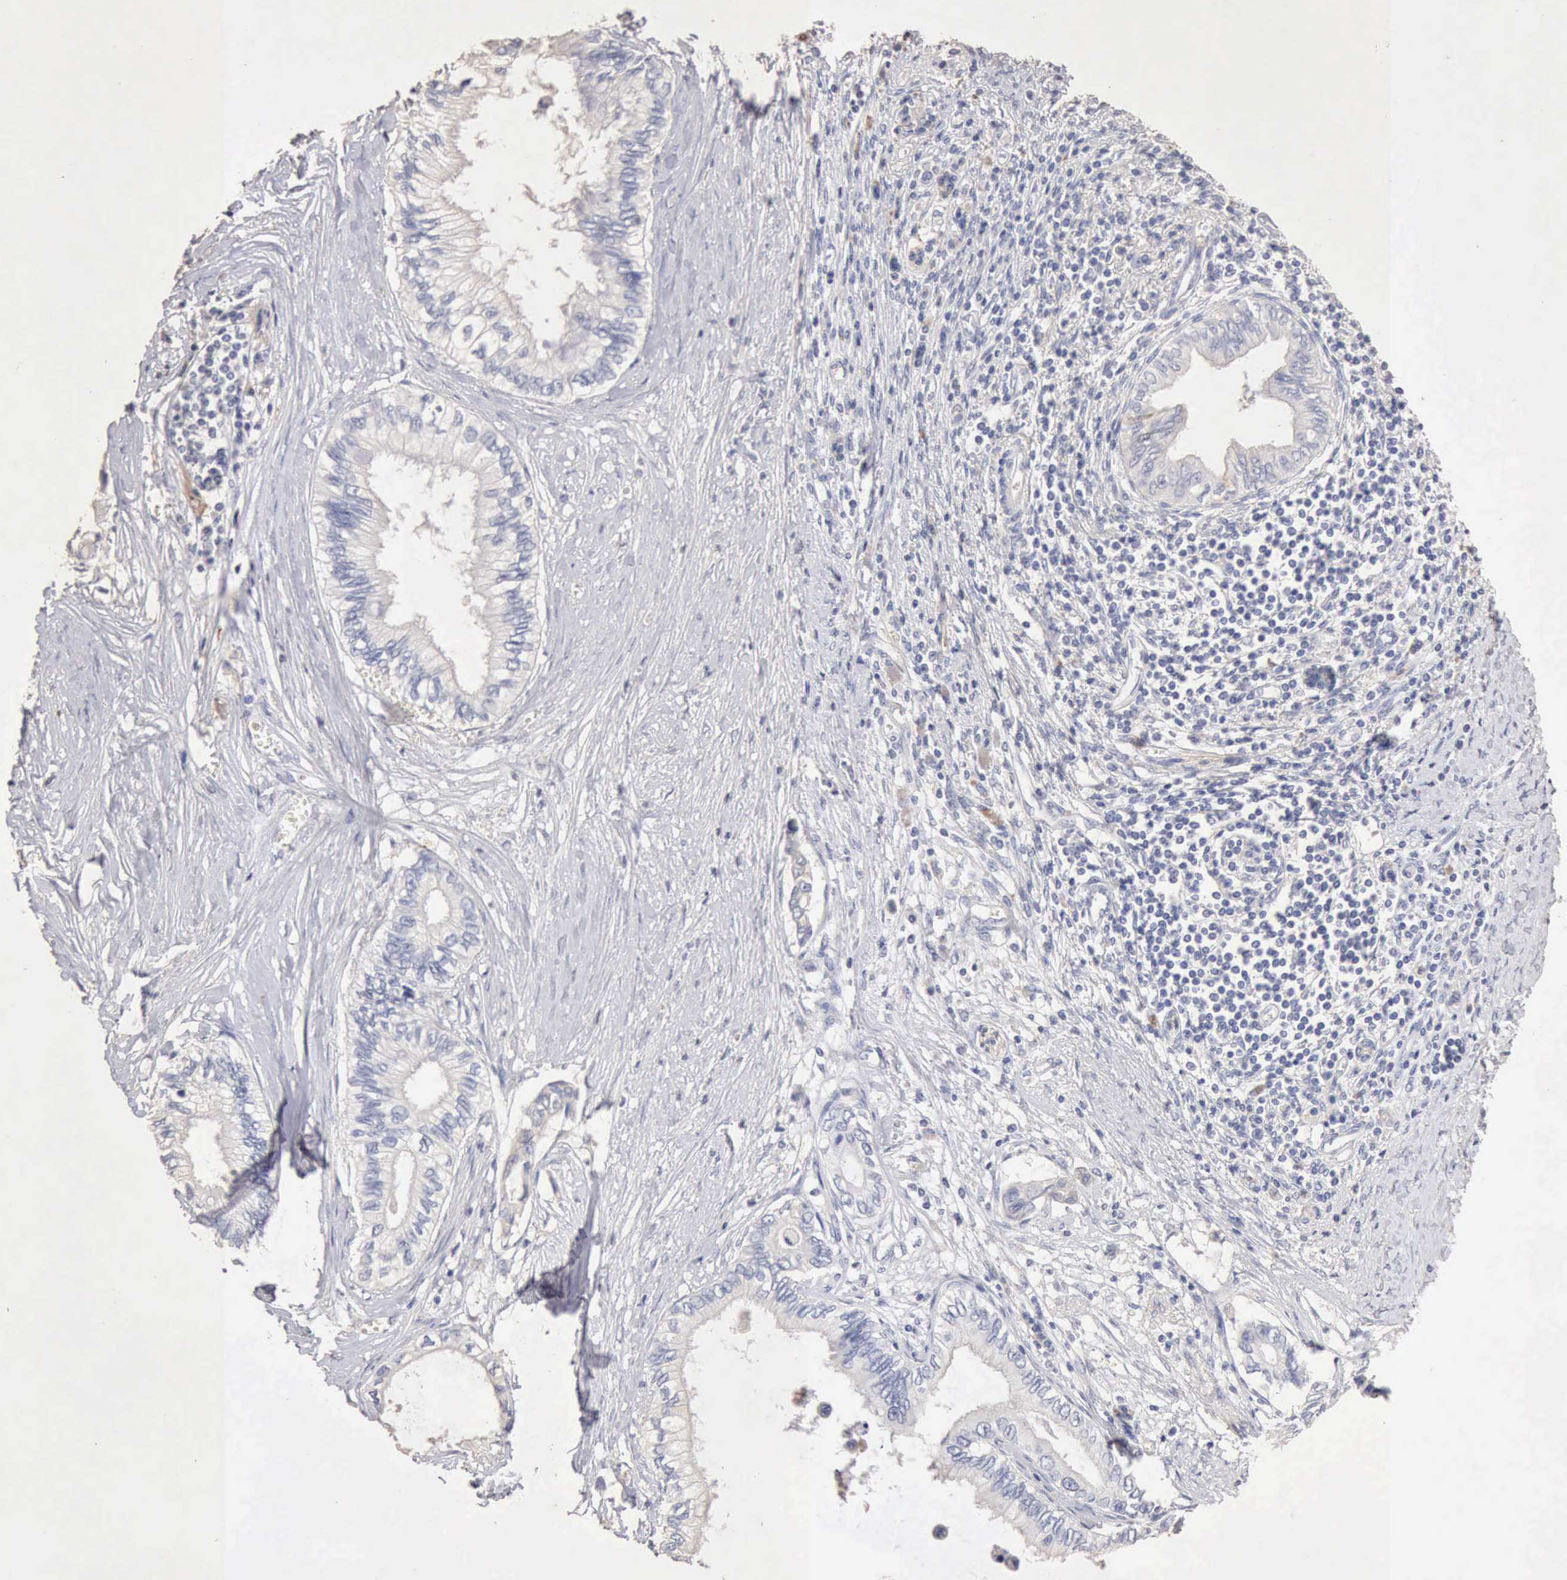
{"staining": {"intensity": "negative", "quantity": "none", "location": "none"}, "tissue": "pancreatic cancer", "cell_type": "Tumor cells", "image_type": "cancer", "snomed": [{"axis": "morphology", "description": "Adenocarcinoma, NOS"}, {"axis": "topography", "description": "Pancreas"}], "caption": "An image of human pancreatic cancer (adenocarcinoma) is negative for staining in tumor cells. Brightfield microscopy of IHC stained with DAB (brown) and hematoxylin (blue), captured at high magnification.", "gene": "KRT6B", "patient": {"sex": "female", "age": 66}}